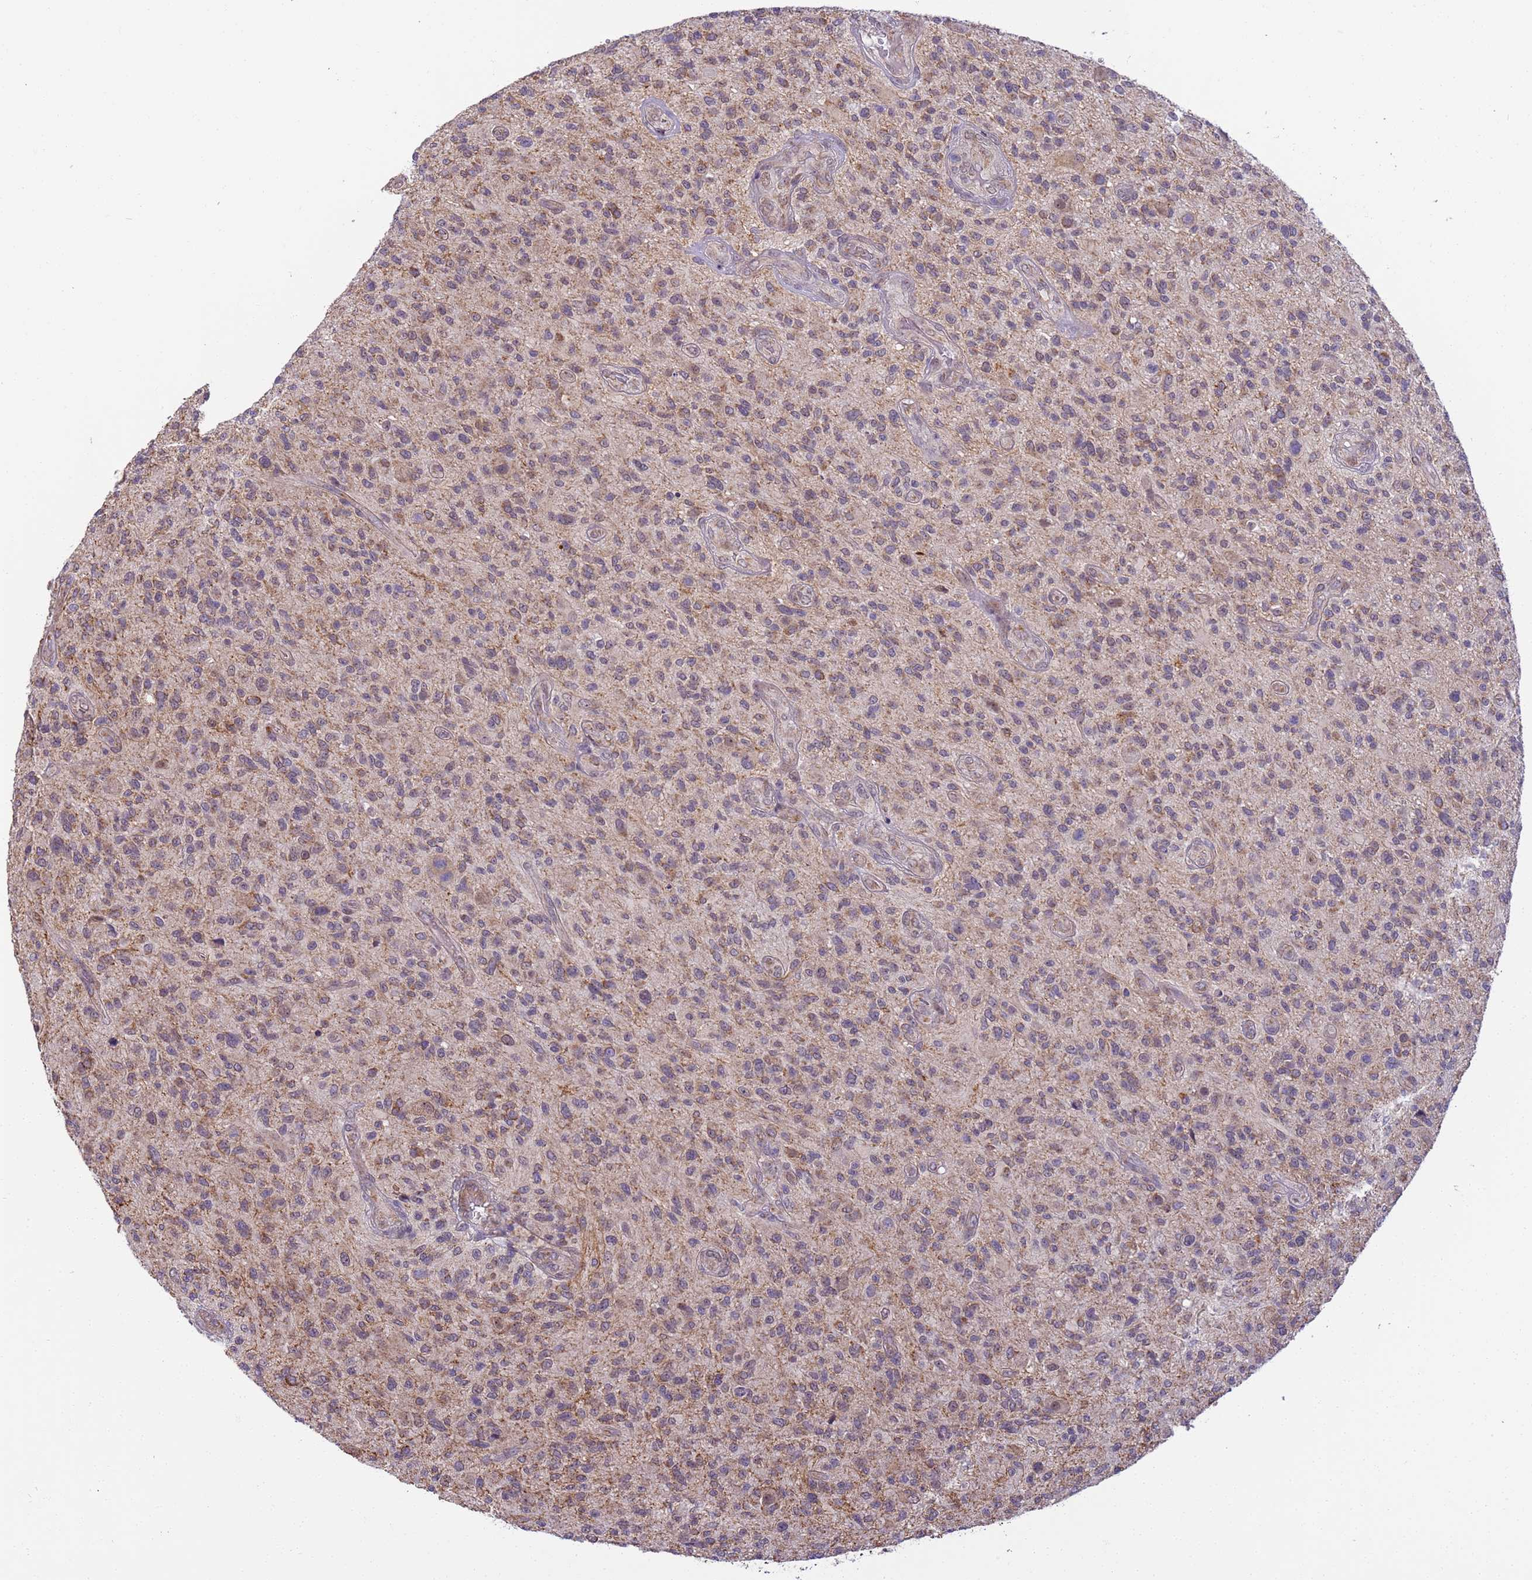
{"staining": {"intensity": "weak", "quantity": ">75%", "location": "cytoplasmic/membranous"}, "tissue": "glioma", "cell_type": "Tumor cells", "image_type": "cancer", "snomed": [{"axis": "morphology", "description": "Glioma, malignant, High grade"}, {"axis": "topography", "description": "Brain"}], "caption": "This photomicrograph exhibits immunohistochemistry staining of glioma, with low weak cytoplasmic/membranous staining in approximately >75% of tumor cells.", "gene": "RAPGEF3", "patient": {"sex": "male", "age": 47}}